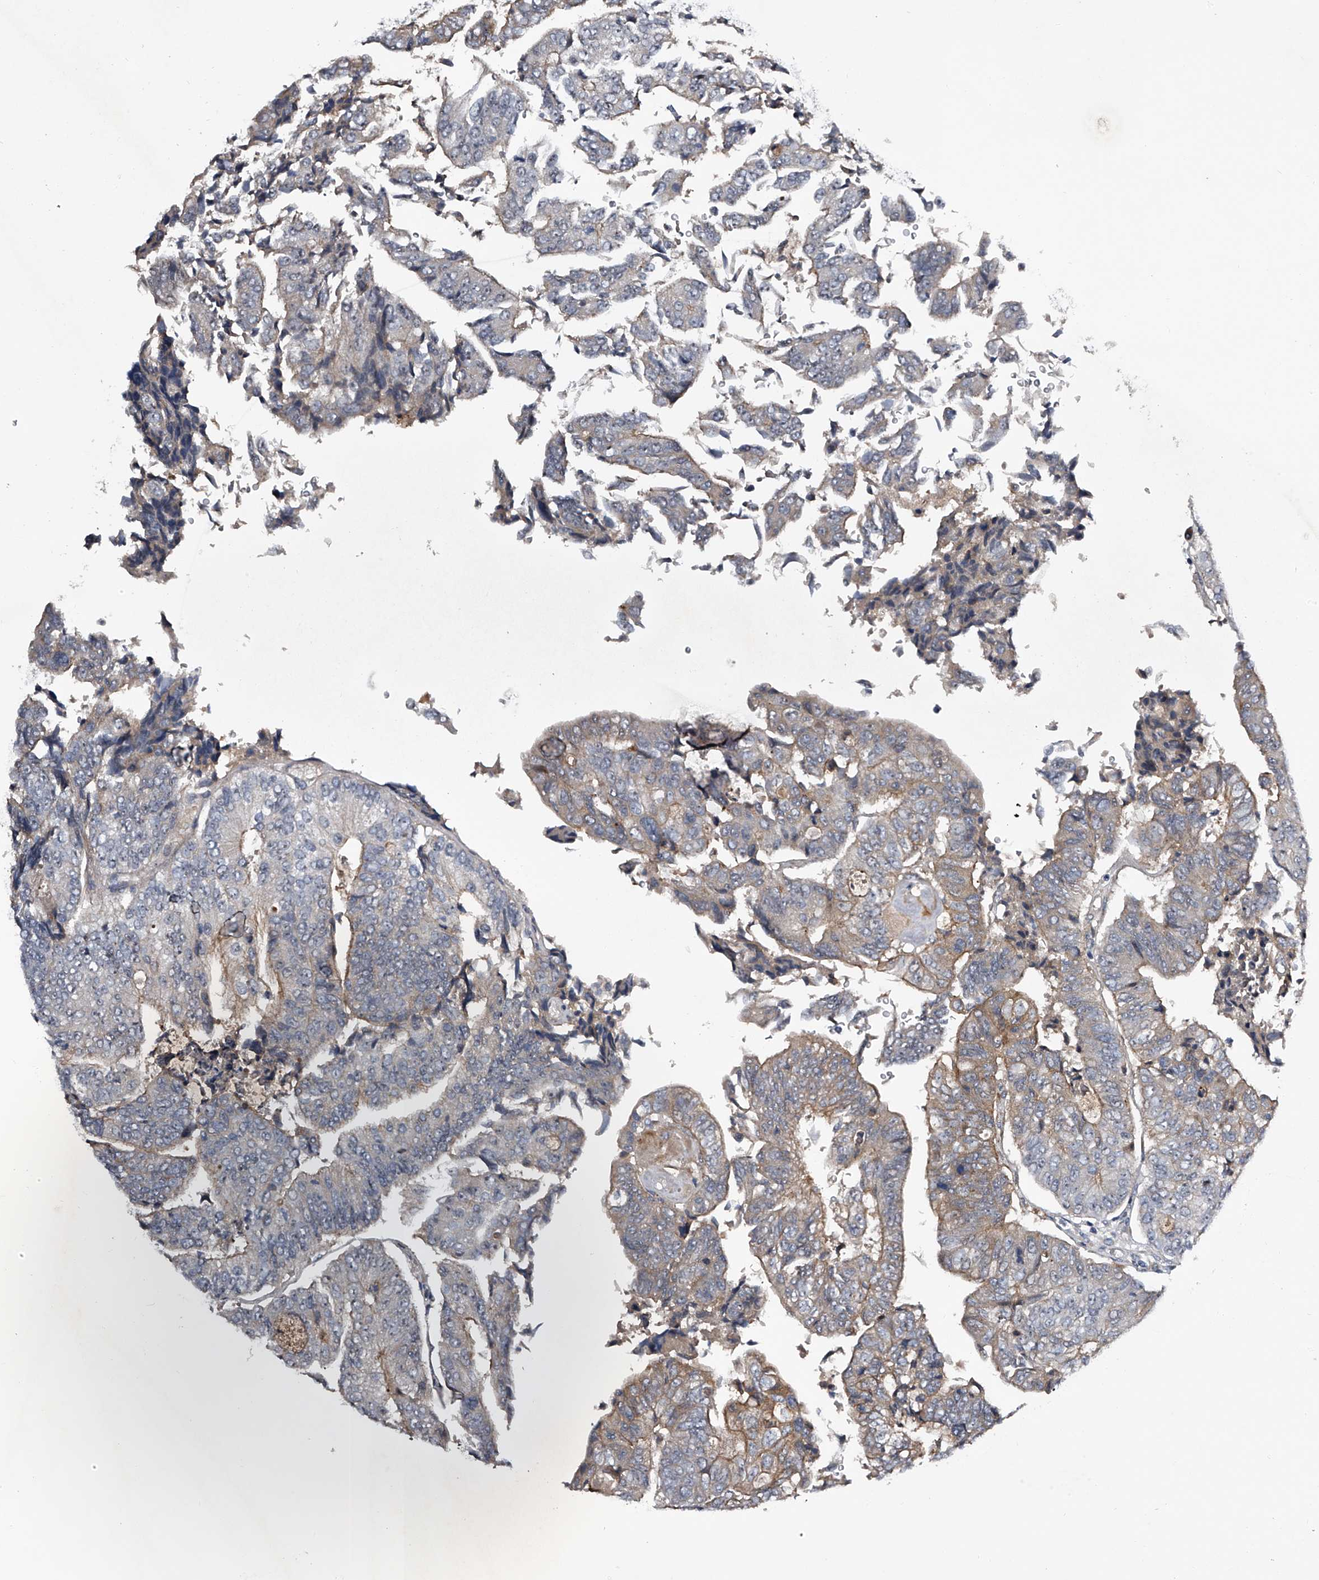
{"staining": {"intensity": "weak", "quantity": "25%-75%", "location": "cytoplasmic/membranous"}, "tissue": "colorectal cancer", "cell_type": "Tumor cells", "image_type": "cancer", "snomed": [{"axis": "morphology", "description": "Adenocarcinoma, NOS"}, {"axis": "topography", "description": "Colon"}], "caption": "Immunohistochemical staining of human colorectal adenocarcinoma displays low levels of weak cytoplasmic/membranous protein expression in approximately 25%-75% of tumor cells.", "gene": "MDN1", "patient": {"sex": "female", "age": 67}}